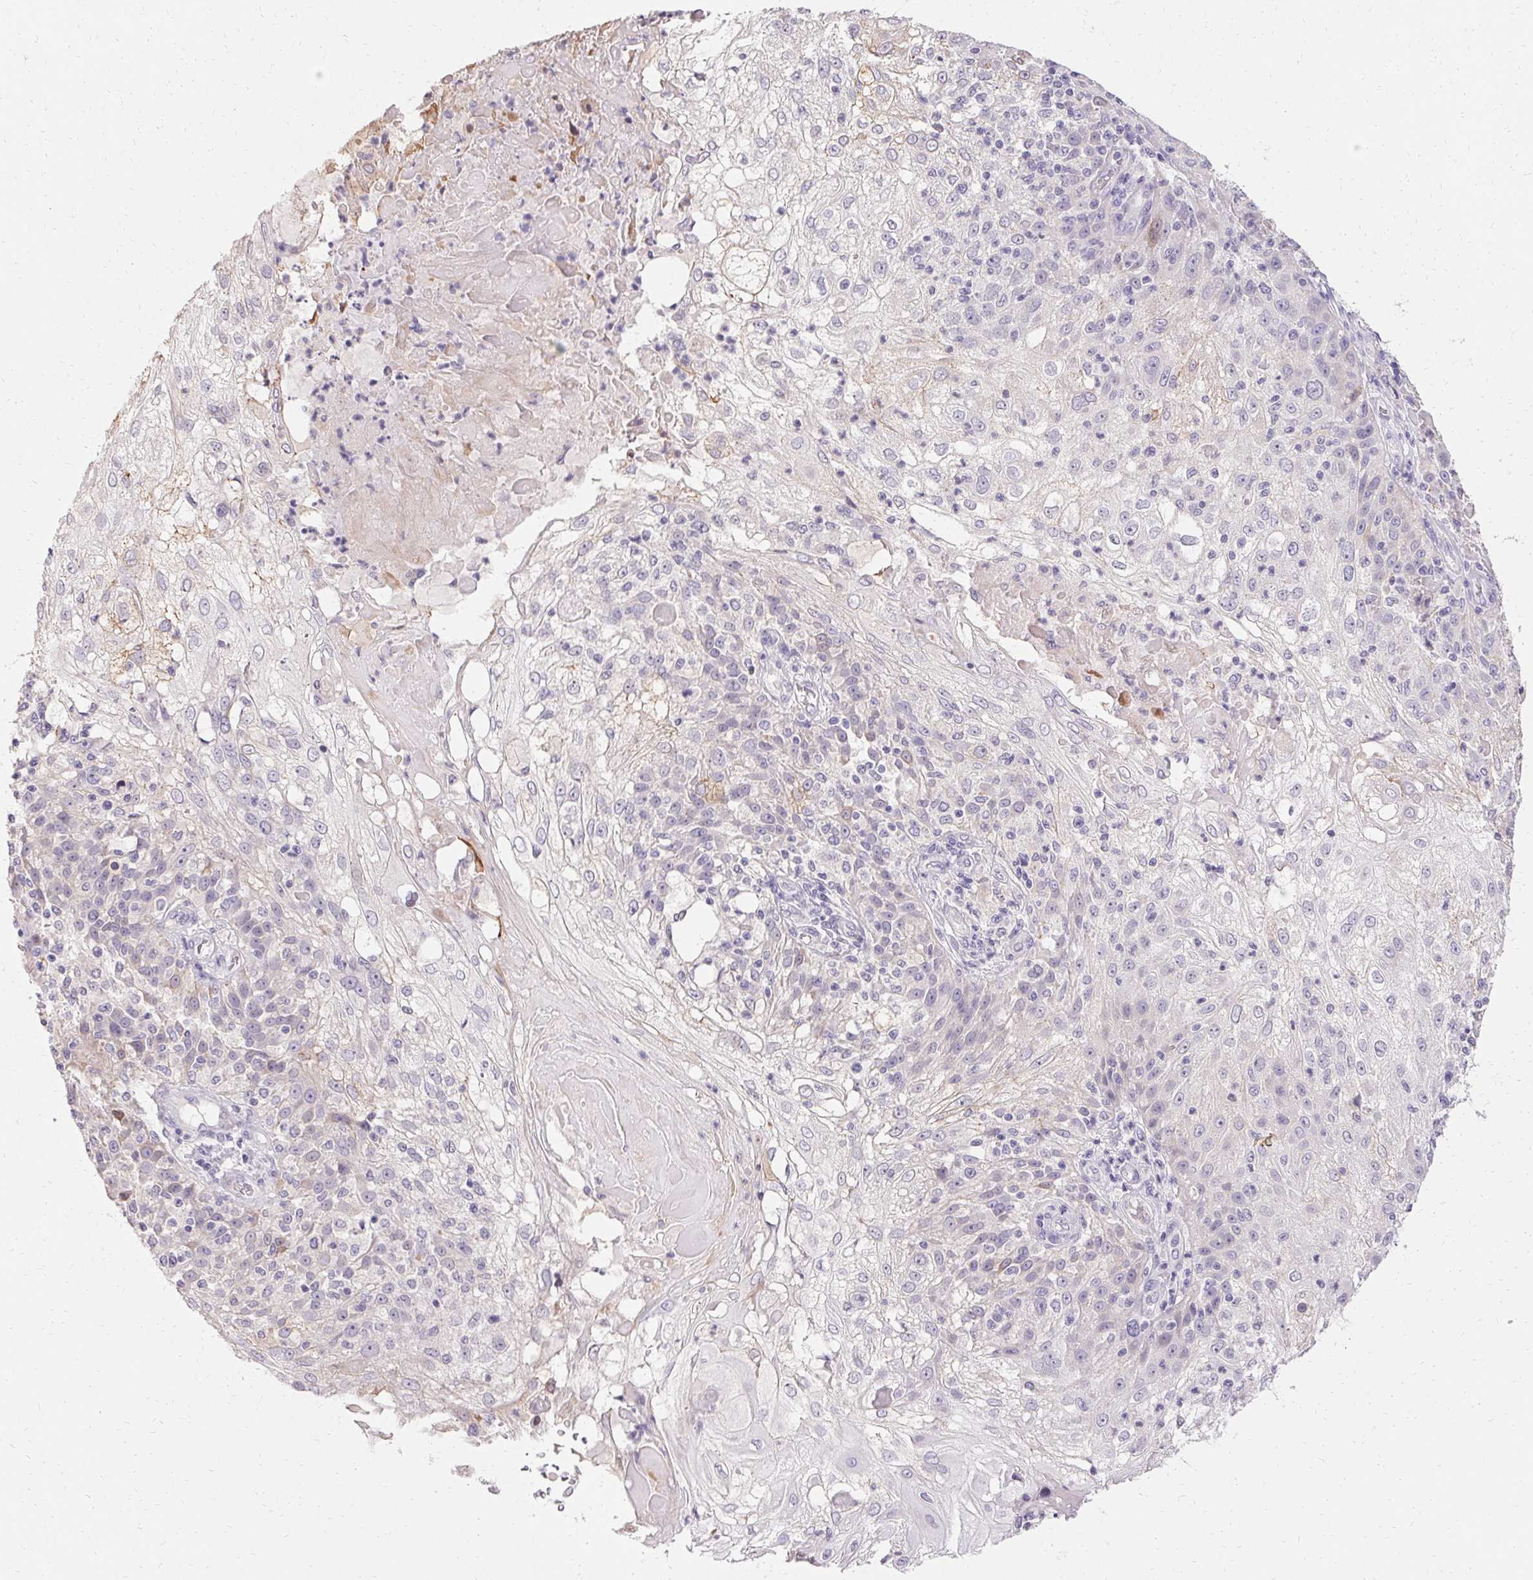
{"staining": {"intensity": "negative", "quantity": "none", "location": "none"}, "tissue": "skin cancer", "cell_type": "Tumor cells", "image_type": "cancer", "snomed": [{"axis": "morphology", "description": "Normal tissue, NOS"}, {"axis": "morphology", "description": "Squamous cell carcinoma, NOS"}, {"axis": "topography", "description": "Skin"}], "caption": "Immunohistochemistry (IHC) image of neoplastic tissue: human squamous cell carcinoma (skin) stained with DAB (3,3'-diaminobenzidine) demonstrates no significant protein positivity in tumor cells.", "gene": "HSD17B3", "patient": {"sex": "female", "age": 83}}